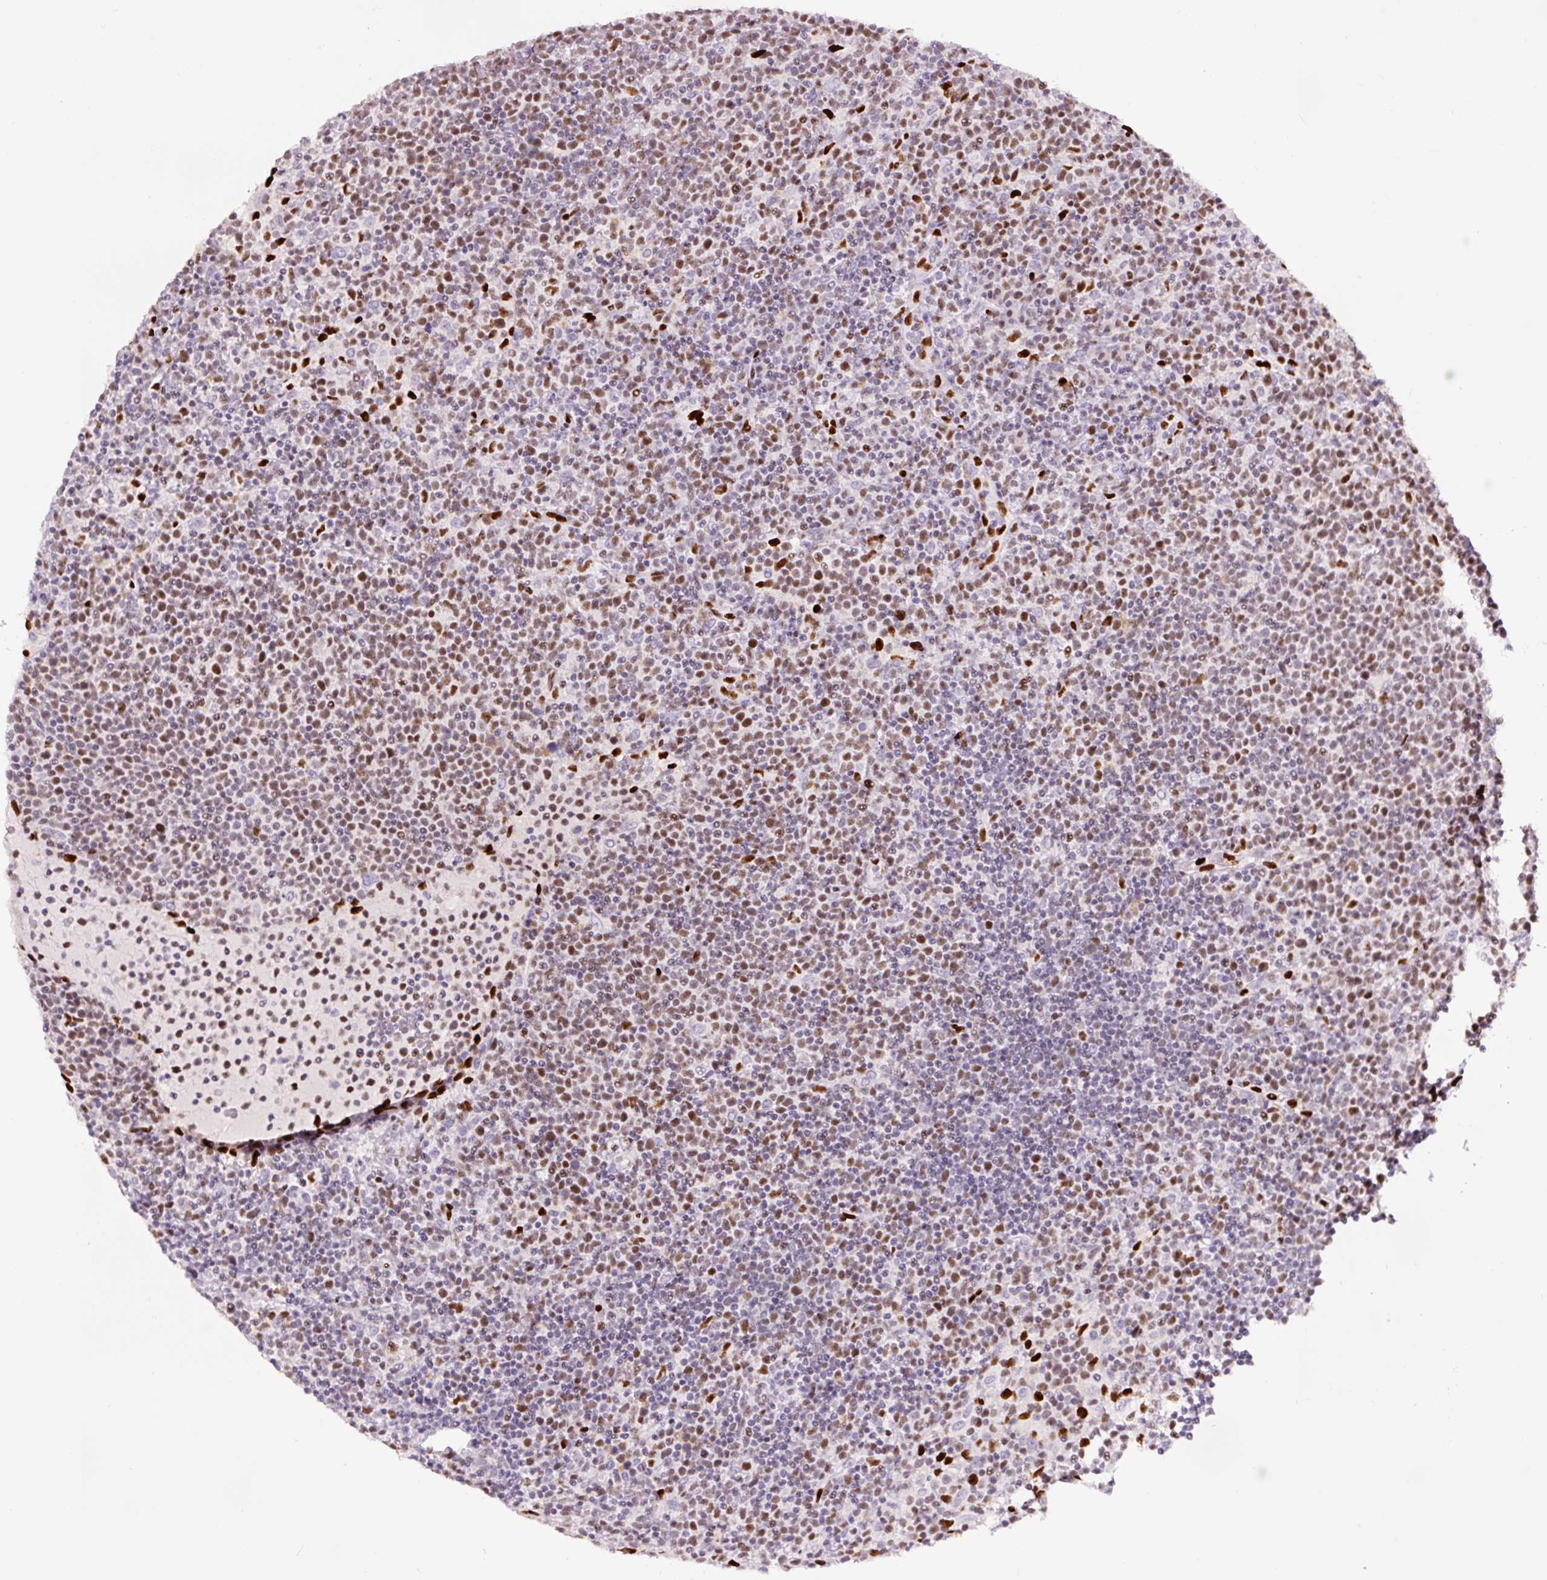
{"staining": {"intensity": "moderate", "quantity": ">75%", "location": "nuclear"}, "tissue": "lymphoma", "cell_type": "Tumor cells", "image_type": "cancer", "snomed": [{"axis": "morphology", "description": "Malignant lymphoma, non-Hodgkin's type, High grade"}, {"axis": "topography", "description": "Lymph node"}], "caption": "Protein staining demonstrates moderate nuclear positivity in approximately >75% of tumor cells in malignant lymphoma, non-Hodgkin's type (high-grade).", "gene": "ZEB1", "patient": {"sex": "male", "age": 61}}